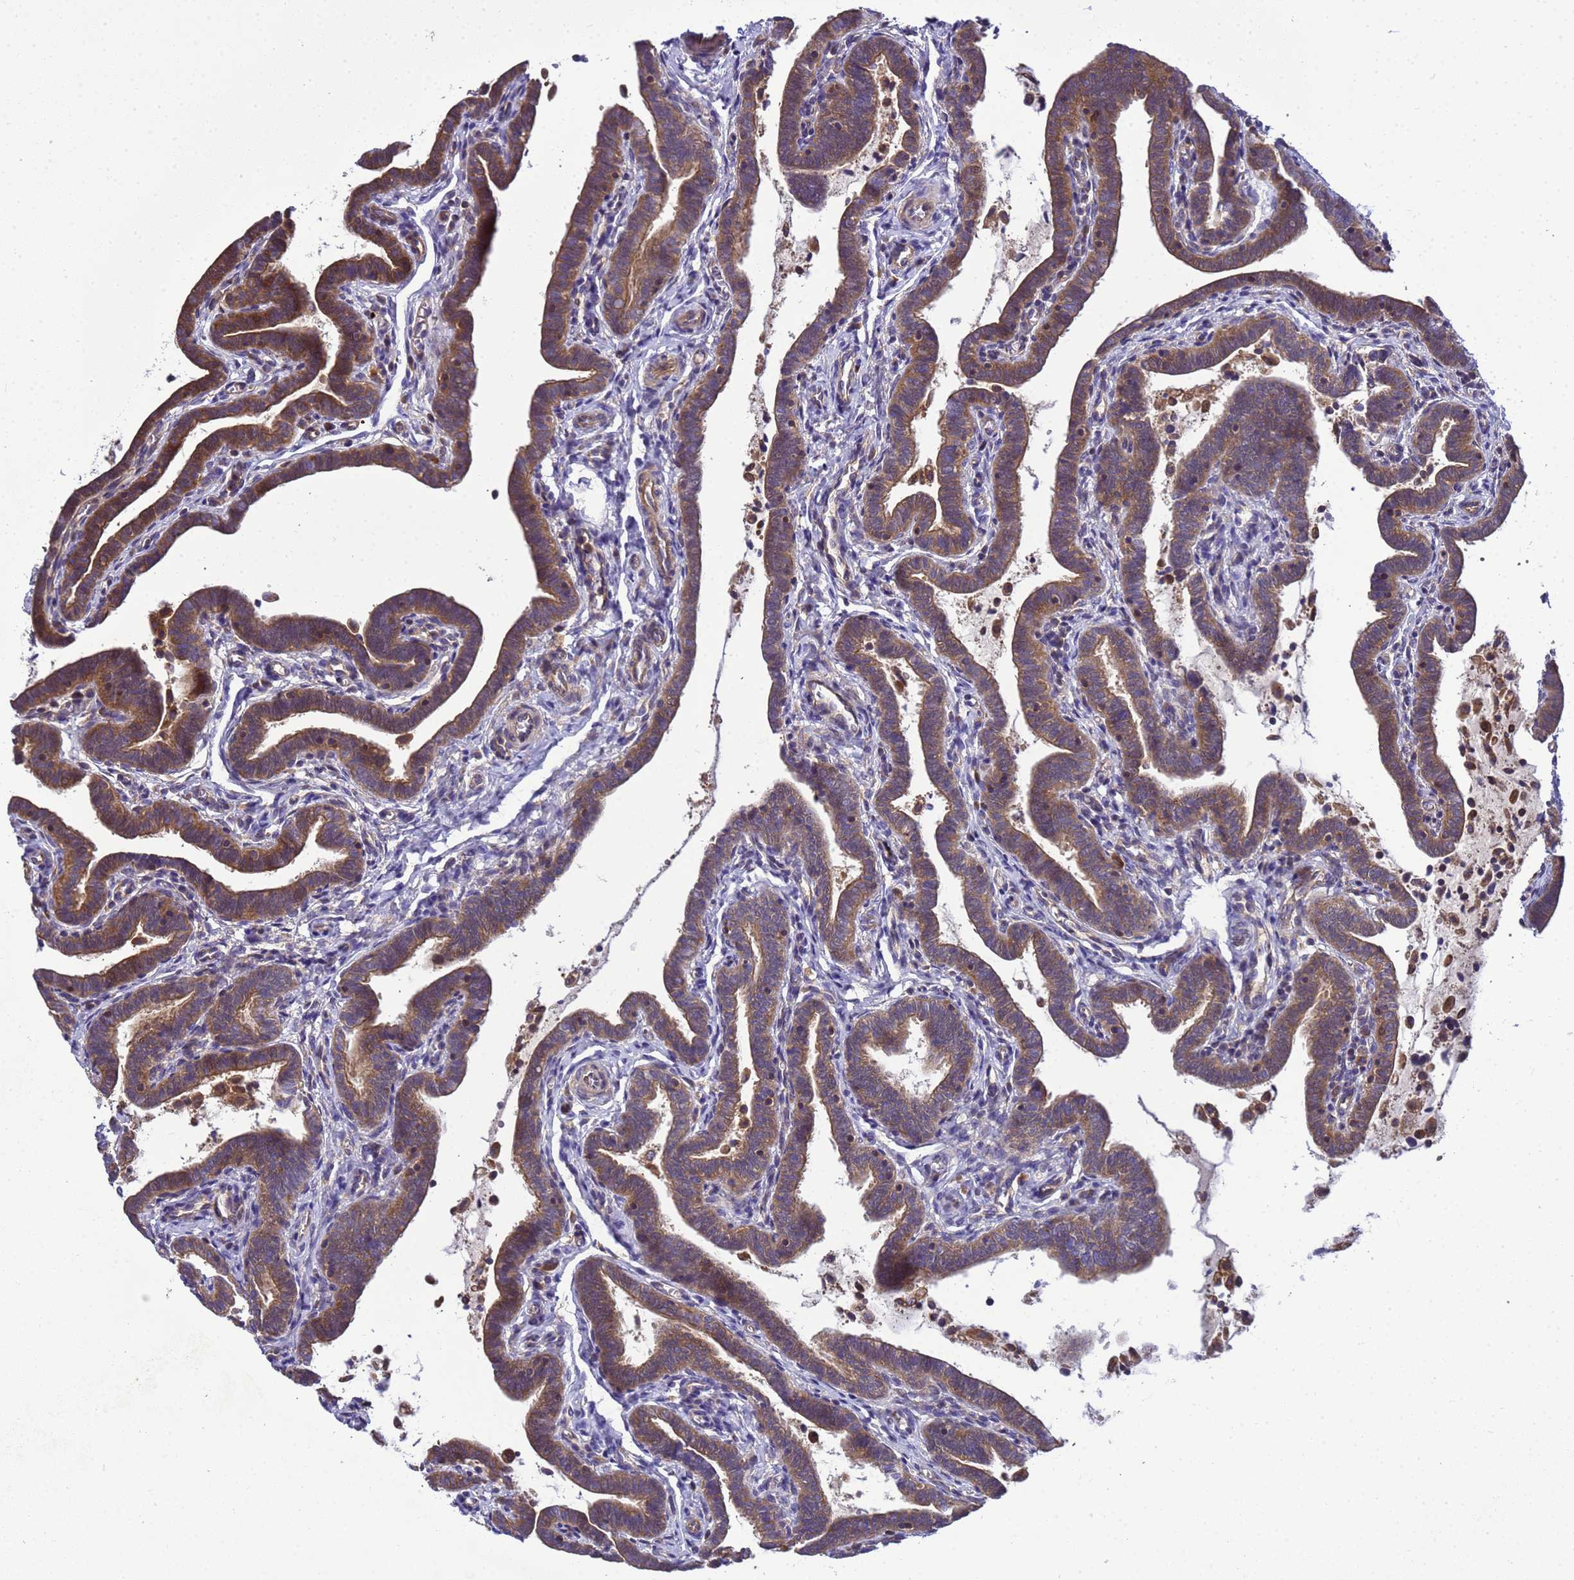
{"staining": {"intensity": "strong", "quantity": ">75%", "location": "cytoplasmic/membranous"}, "tissue": "fallopian tube", "cell_type": "Glandular cells", "image_type": "normal", "snomed": [{"axis": "morphology", "description": "Normal tissue, NOS"}, {"axis": "topography", "description": "Fallopian tube"}], "caption": "Protein positivity by IHC exhibits strong cytoplasmic/membranous staining in approximately >75% of glandular cells in unremarkable fallopian tube.", "gene": "BECN1", "patient": {"sex": "female", "age": 36}}